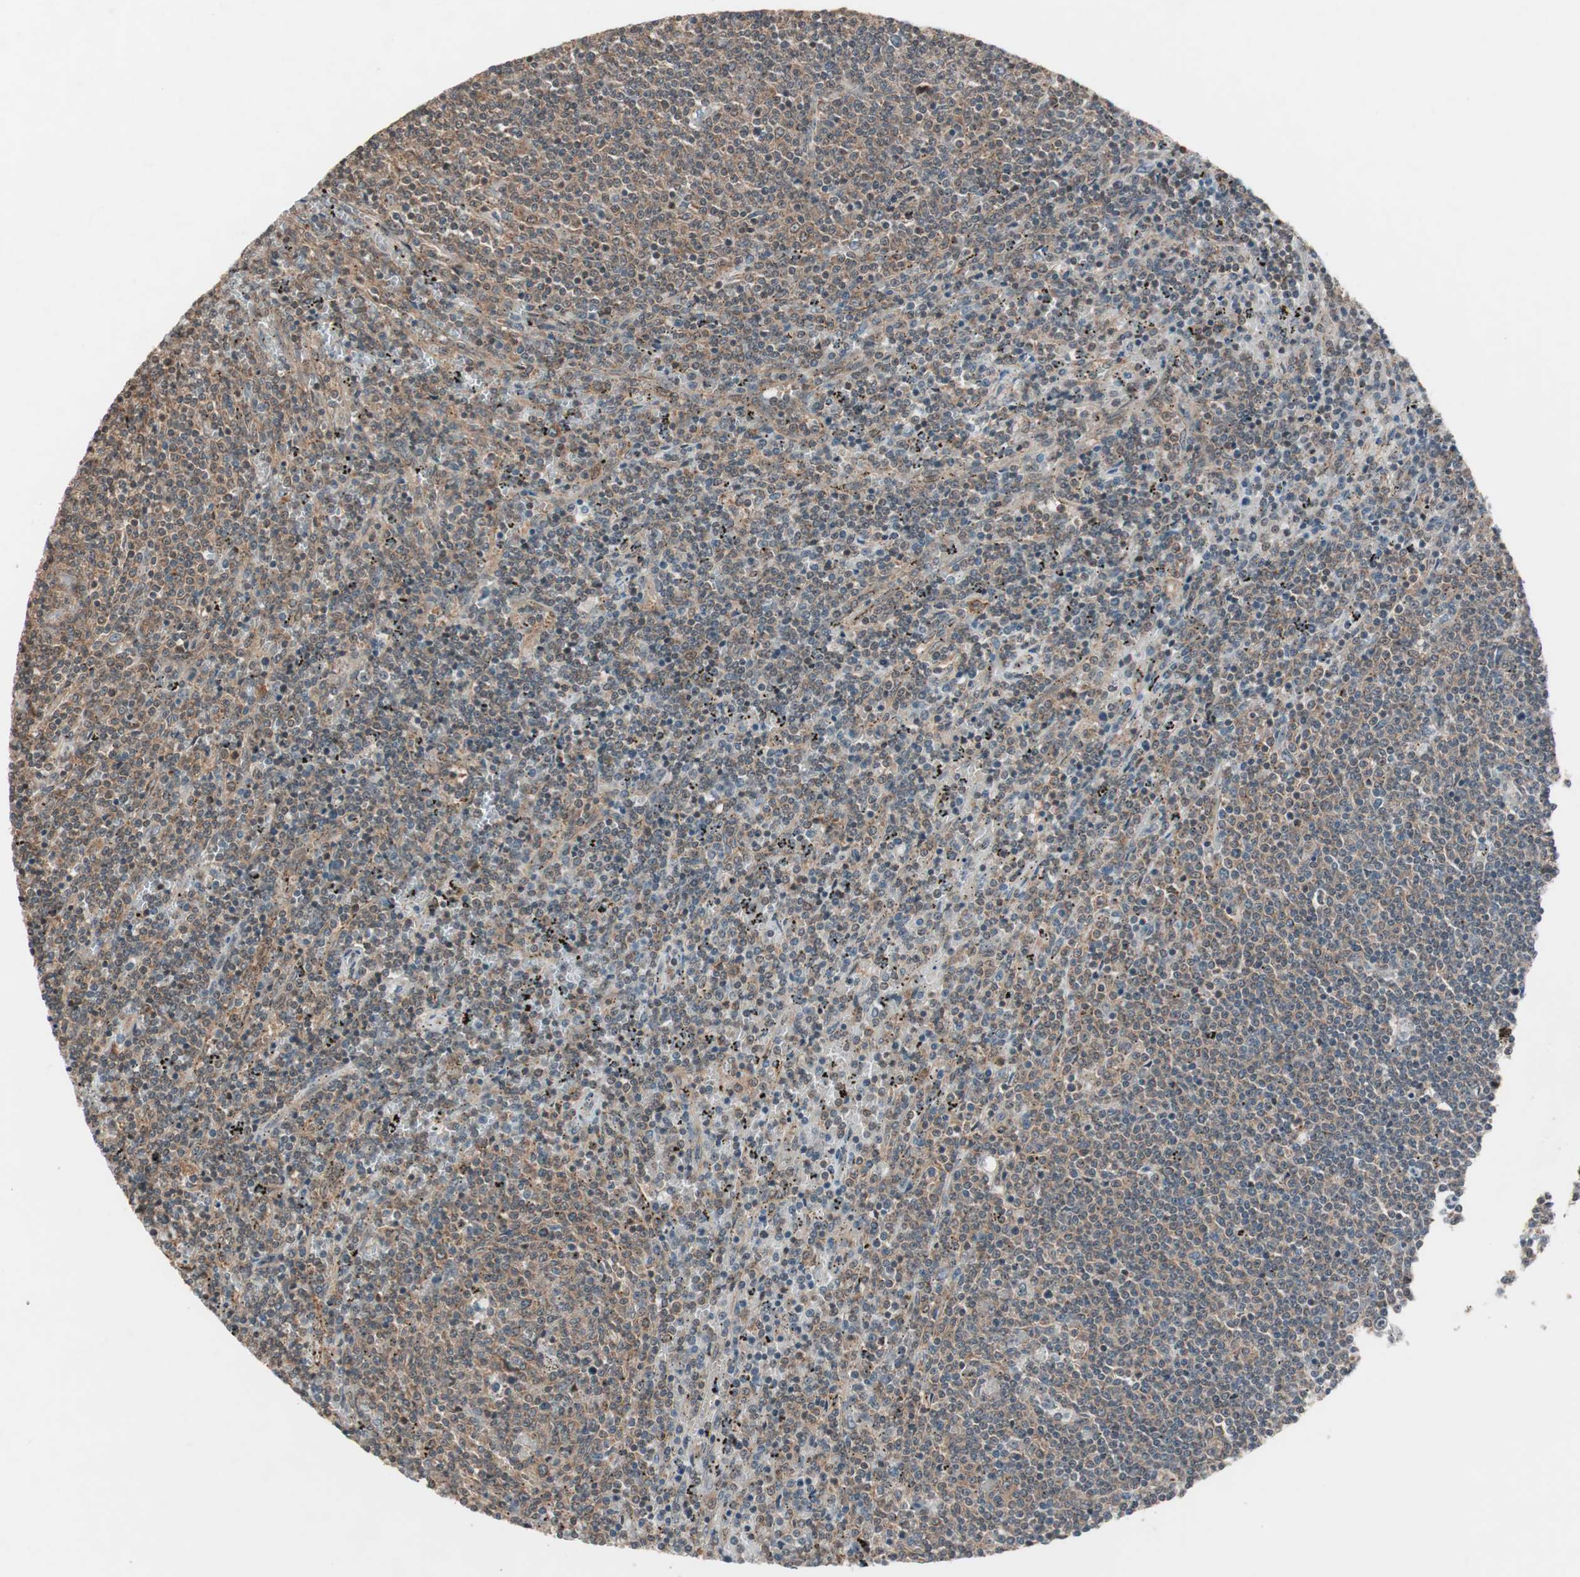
{"staining": {"intensity": "weak", "quantity": ">75%", "location": "cytoplasmic/membranous"}, "tissue": "lymphoma", "cell_type": "Tumor cells", "image_type": "cancer", "snomed": [{"axis": "morphology", "description": "Malignant lymphoma, non-Hodgkin's type, Low grade"}, {"axis": "topography", "description": "Spleen"}], "caption": "Protein expression analysis of lymphoma demonstrates weak cytoplasmic/membranous positivity in approximately >75% of tumor cells.", "gene": "FBXO5", "patient": {"sex": "female", "age": 50}}